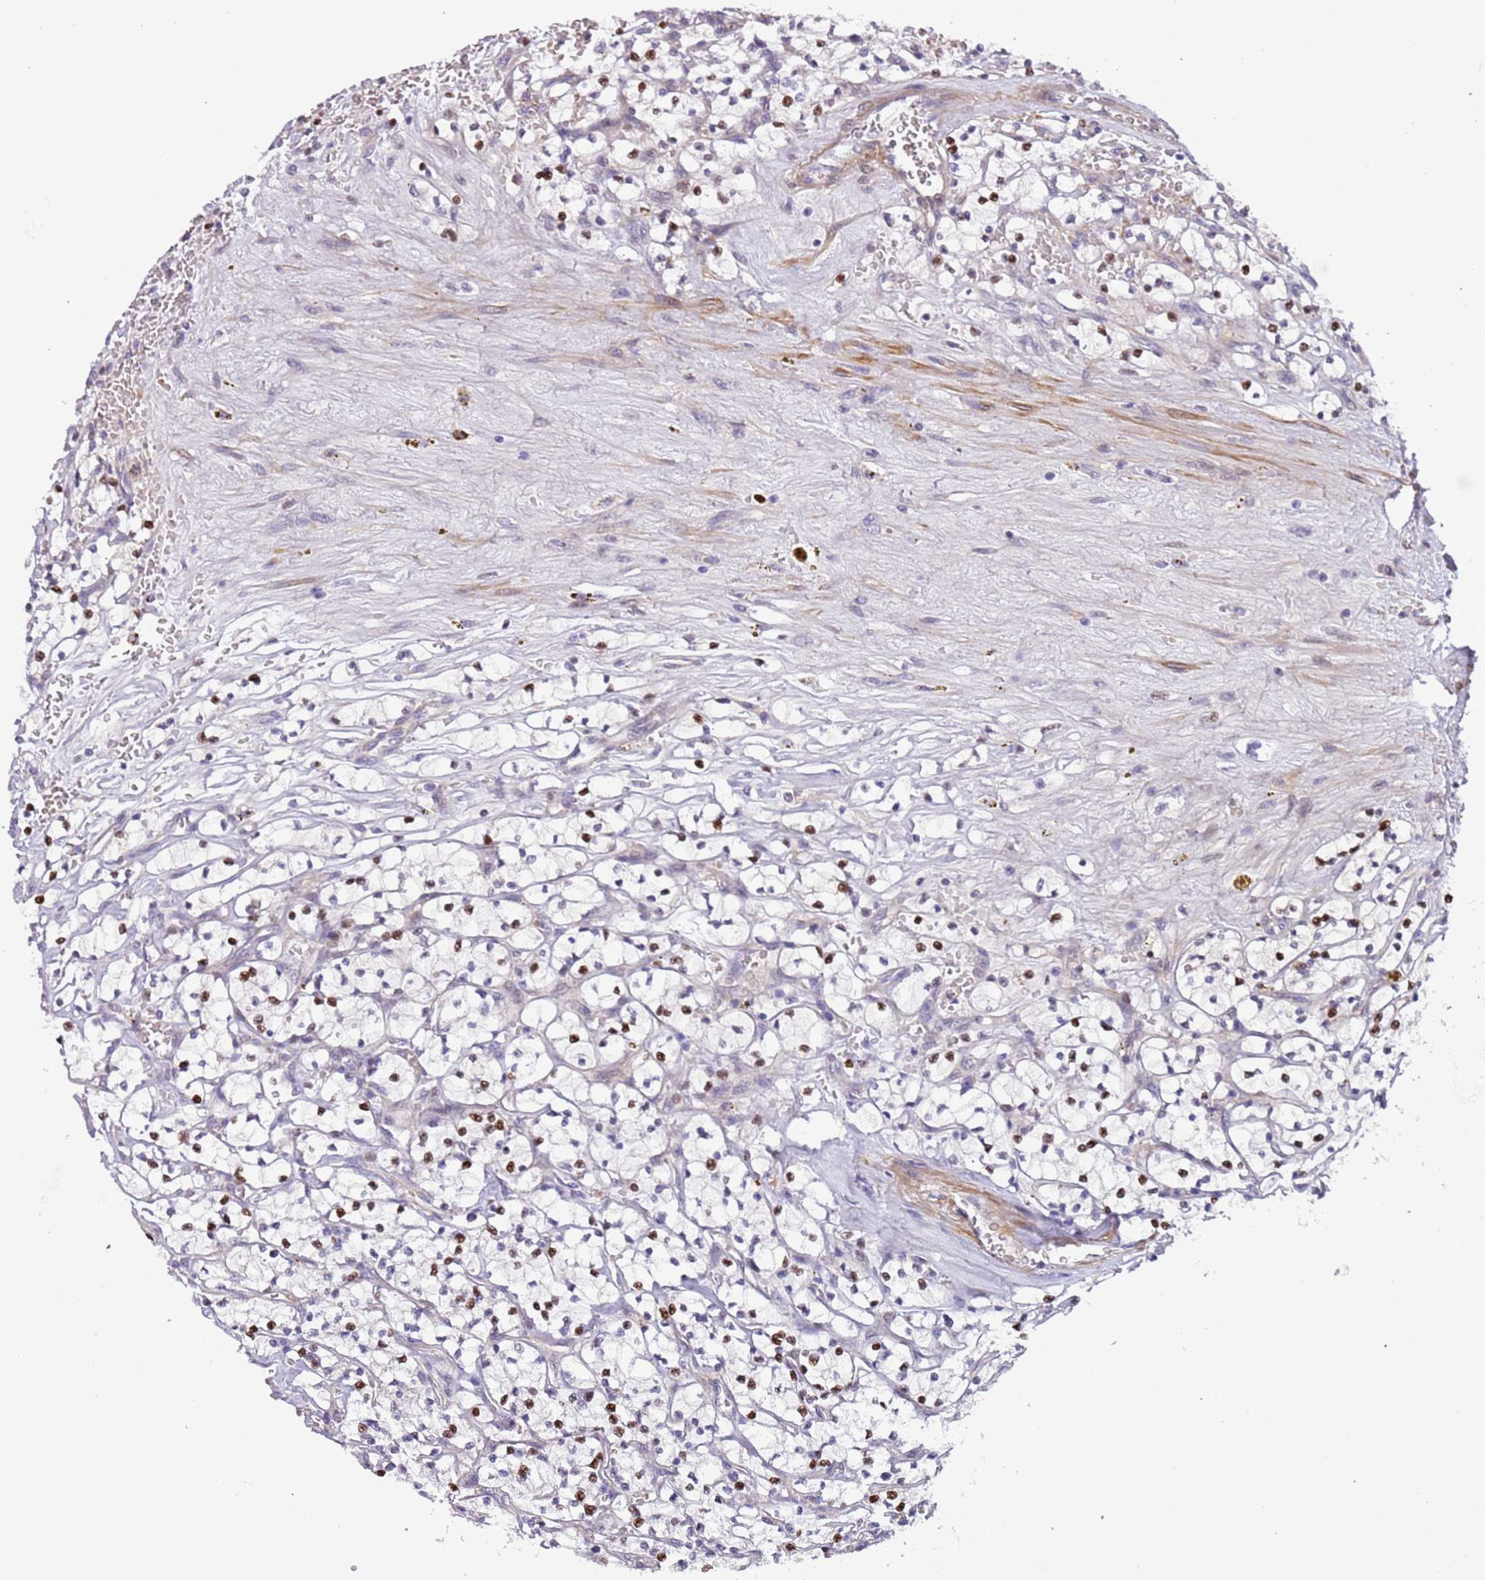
{"staining": {"intensity": "moderate", "quantity": "<25%", "location": "nuclear"}, "tissue": "renal cancer", "cell_type": "Tumor cells", "image_type": "cancer", "snomed": [{"axis": "morphology", "description": "Adenocarcinoma, NOS"}, {"axis": "topography", "description": "Kidney"}], "caption": "Immunohistochemical staining of human renal adenocarcinoma reveals low levels of moderate nuclear protein expression in about <25% of tumor cells.", "gene": "PLEKHH1", "patient": {"sex": "female", "age": 64}}